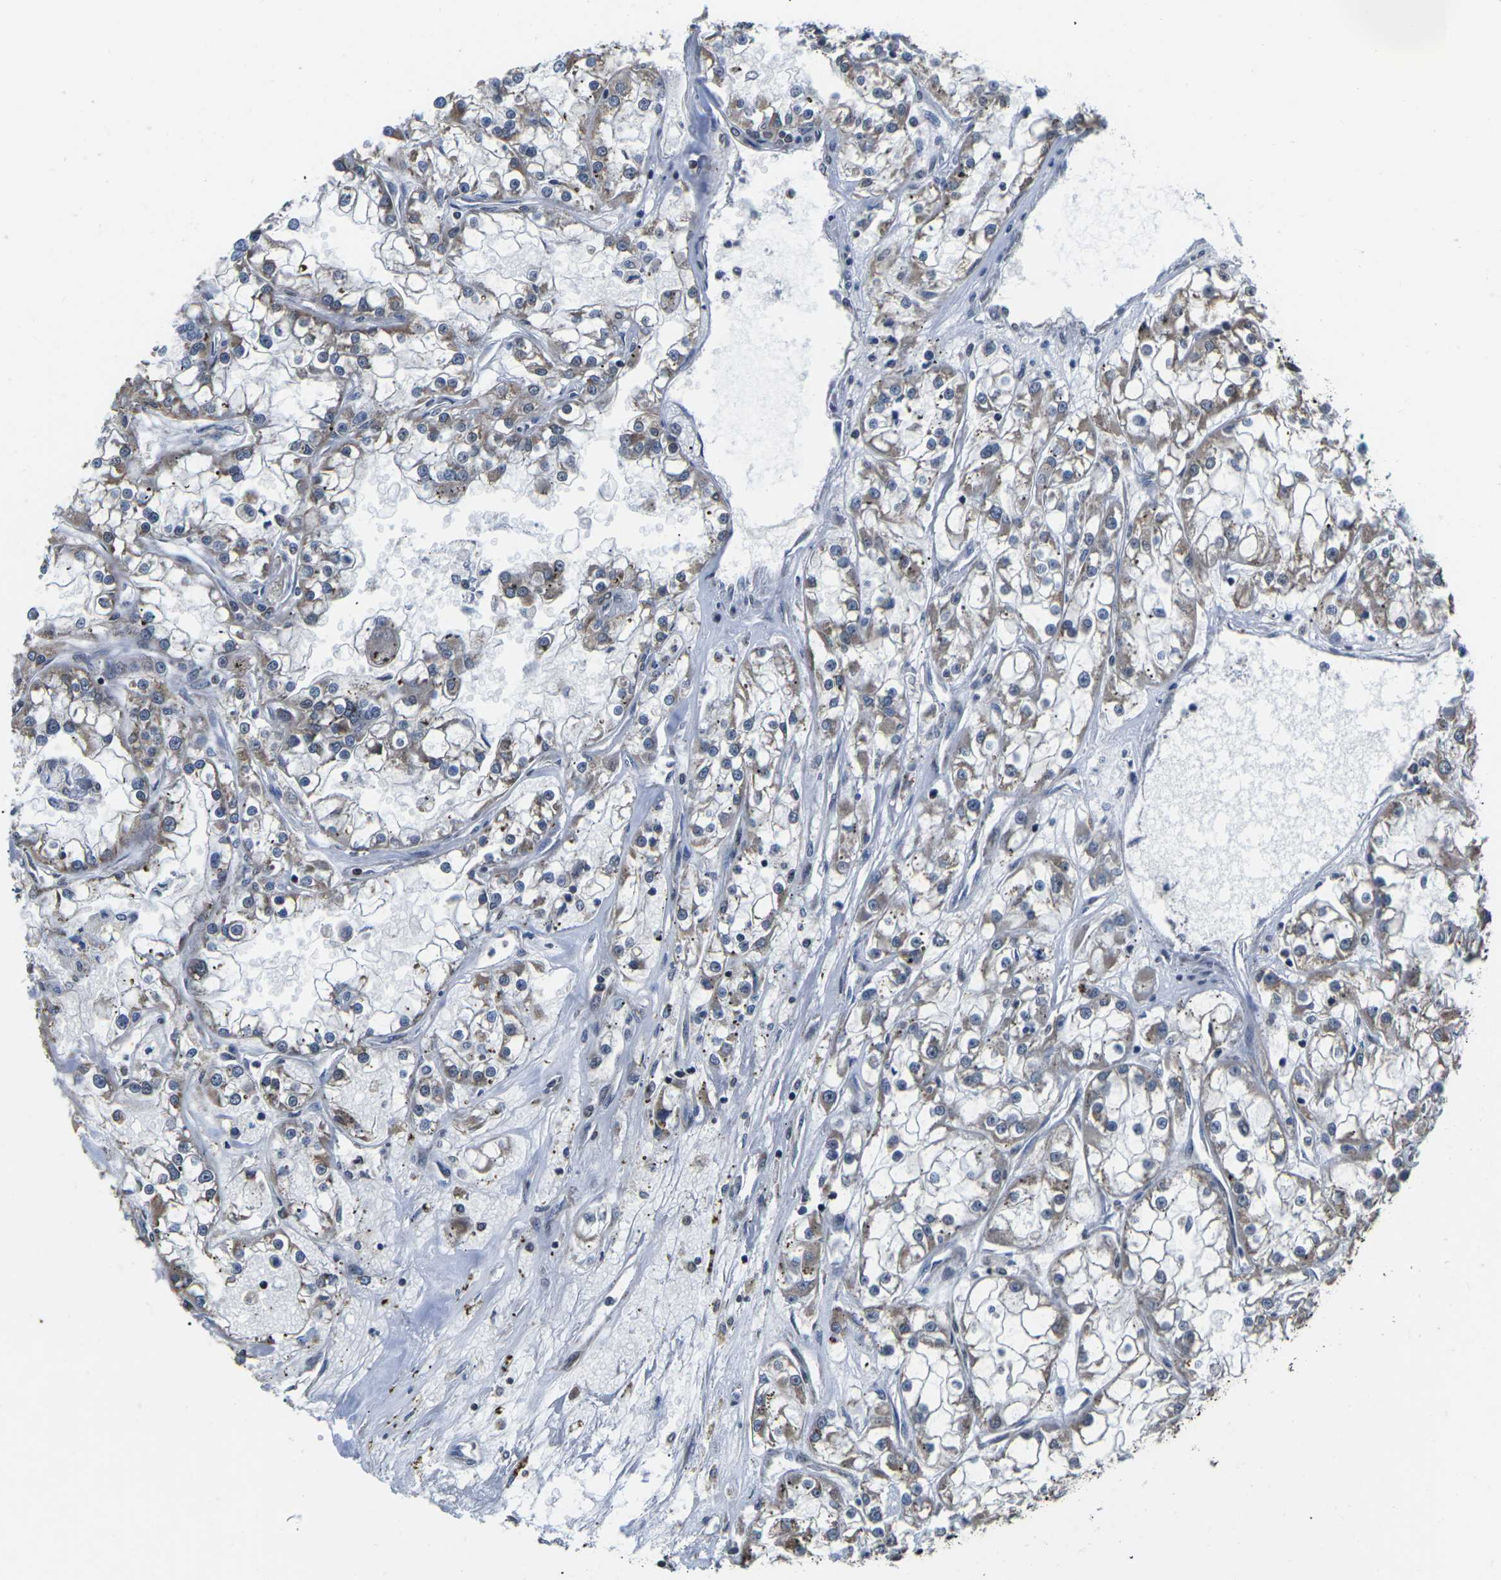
{"staining": {"intensity": "weak", "quantity": "25%-75%", "location": "cytoplasmic/membranous"}, "tissue": "renal cancer", "cell_type": "Tumor cells", "image_type": "cancer", "snomed": [{"axis": "morphology", "description": "Adenocarcinoma, NOS"}, {"axis": "topography", "description": "Kidney"}], "caption": "Approximately 25%-75% of tumor cells in human adenocarcinoma (renal) demonstrate weak cytoplasmic/membranous protein expression as visualized by brown immunohistochemical staining.", "gene": "CCNE1", "patient": {"sex": "female", "age": 52}}